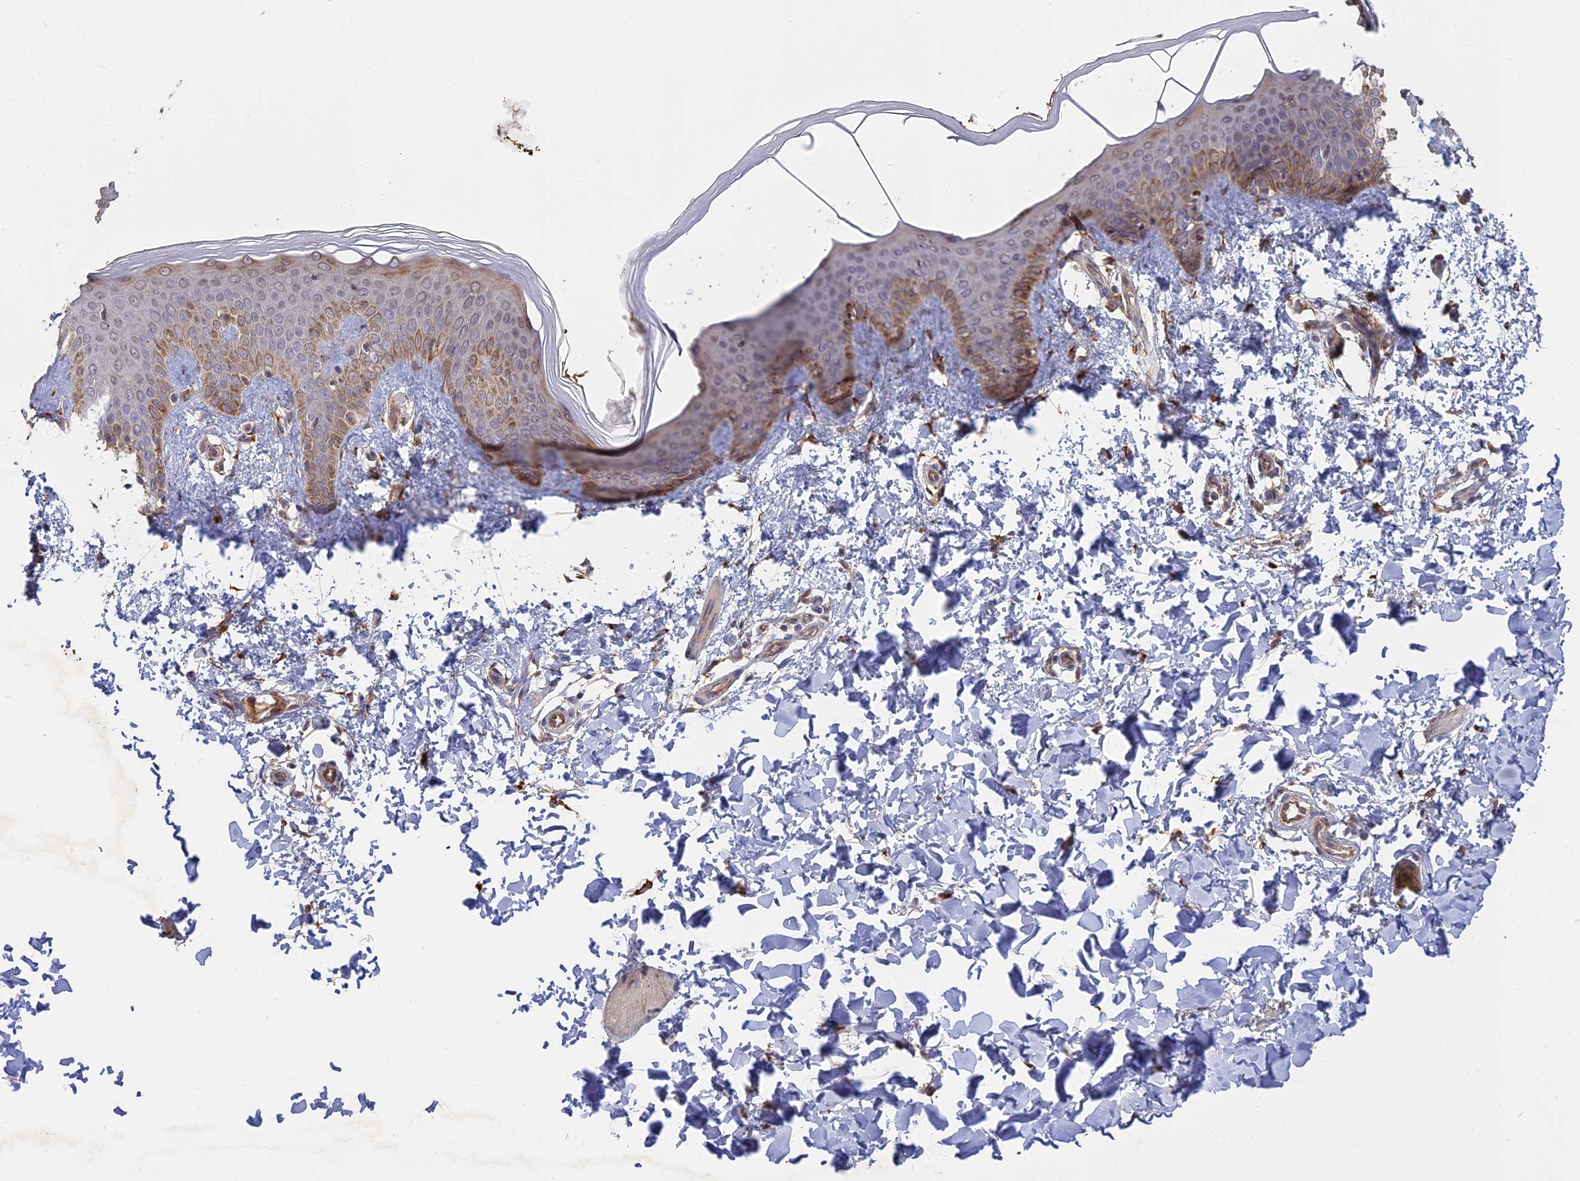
{"staining": {"intensity": "moderate", "quantity": ">75%", "location": "cytoplasmic/membranous"}, "tissue": "skin", "cell_type": "Fibroblasts", "image_type": "normal", "snomed": [{"axis": "morphology", "description": "Normal tissue, NOS"}, {"axis": "topography", "description": "Skin"}], "caption": "Approximately >75% of fibroblasts in unremarkable skin exhibit moderate cytoplasmic/membranous protein staining as visualized by brown immunohistochemical staining.", "gene": "PPIC", "patient": {"sex": "male", "age": 36}}